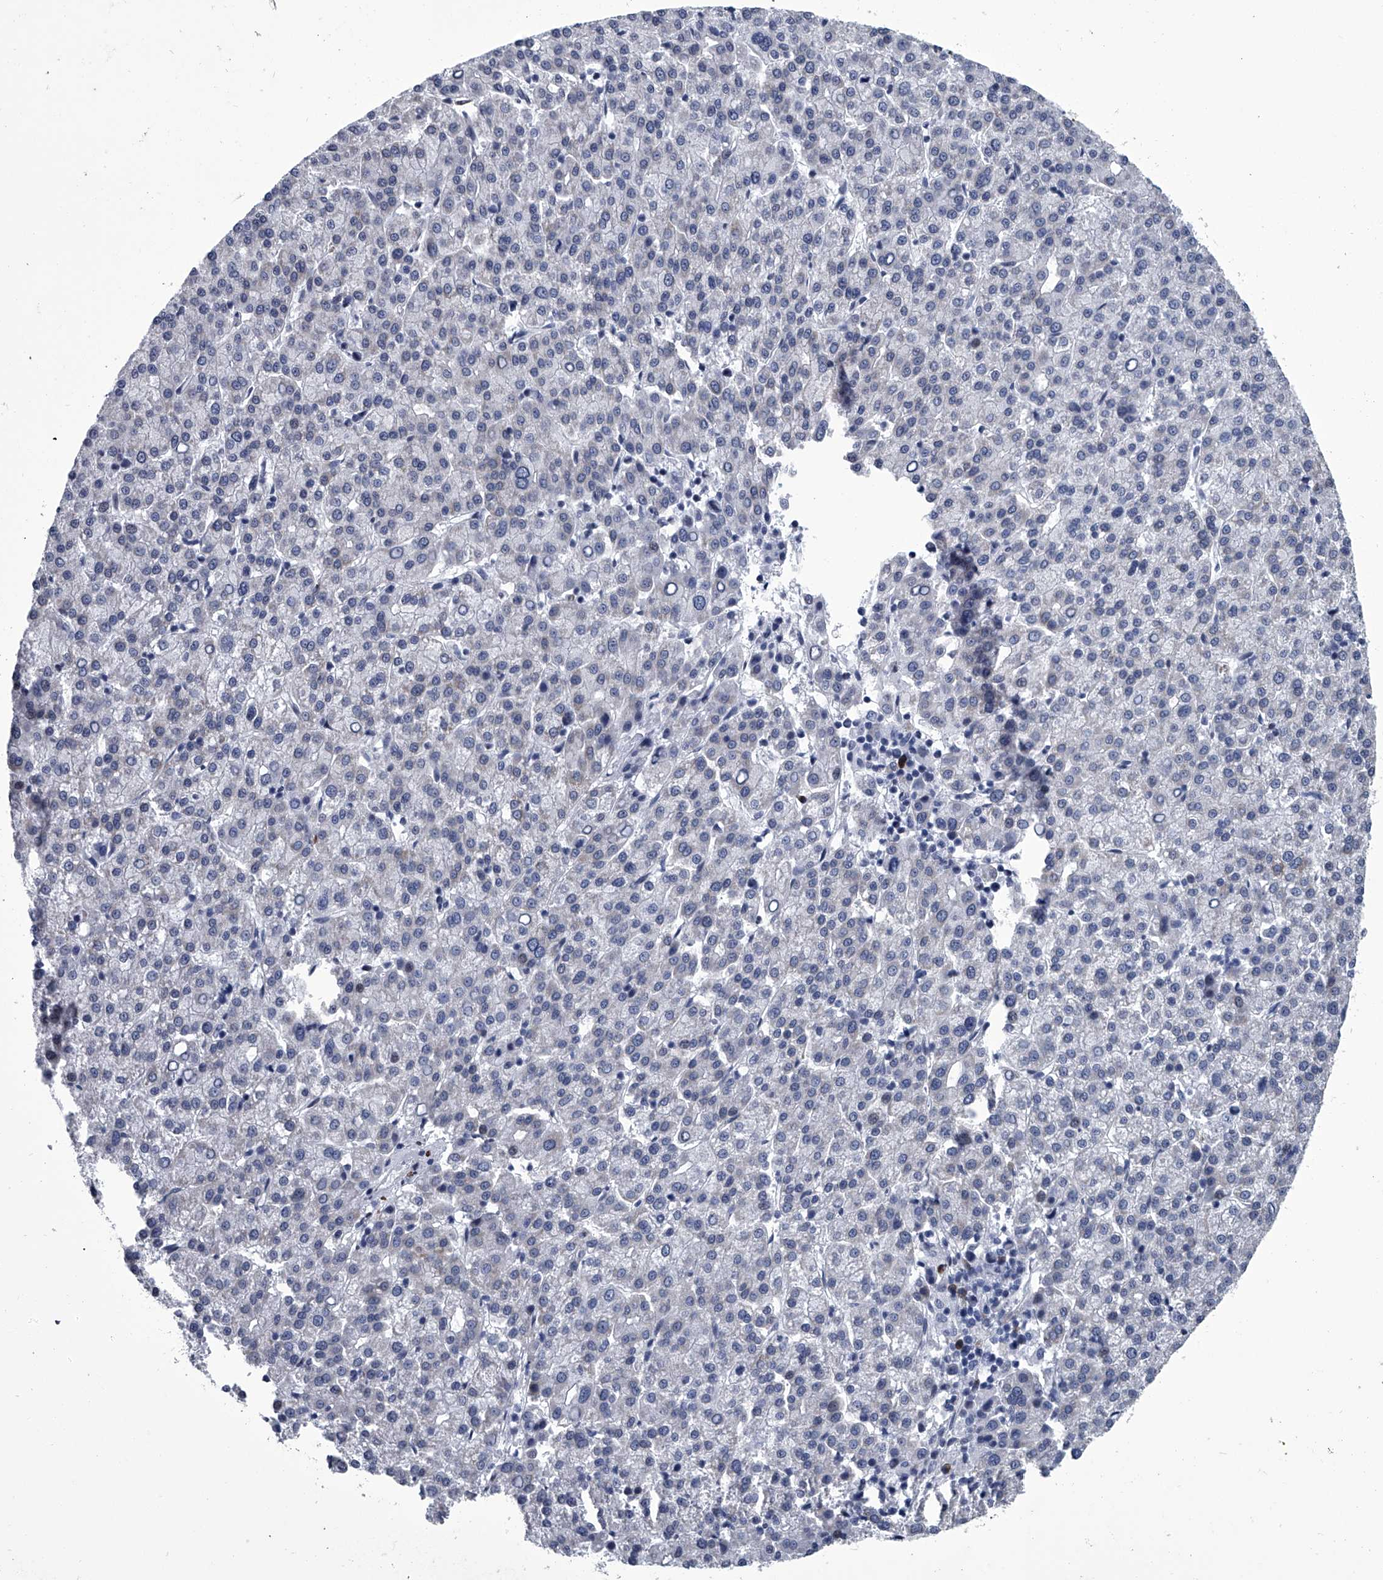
{"staining": {"intensity": "negative", "quantity": "none", "location": "none"}, "tissue": "liver cancer", "cell_type": "Tumor cells", "image_type": "cancer", "snomed": [{"axis": "morphology", "description": "Carcinoma, Hepatocellular, NOS"}, {"axis": "topography", "description": "Liver"}], "caption": "Tumor cells are negative for protein expression in human liver cancer.", "gene": "PPP2R5D", "patient": {"sex": "female", "age": 58}}